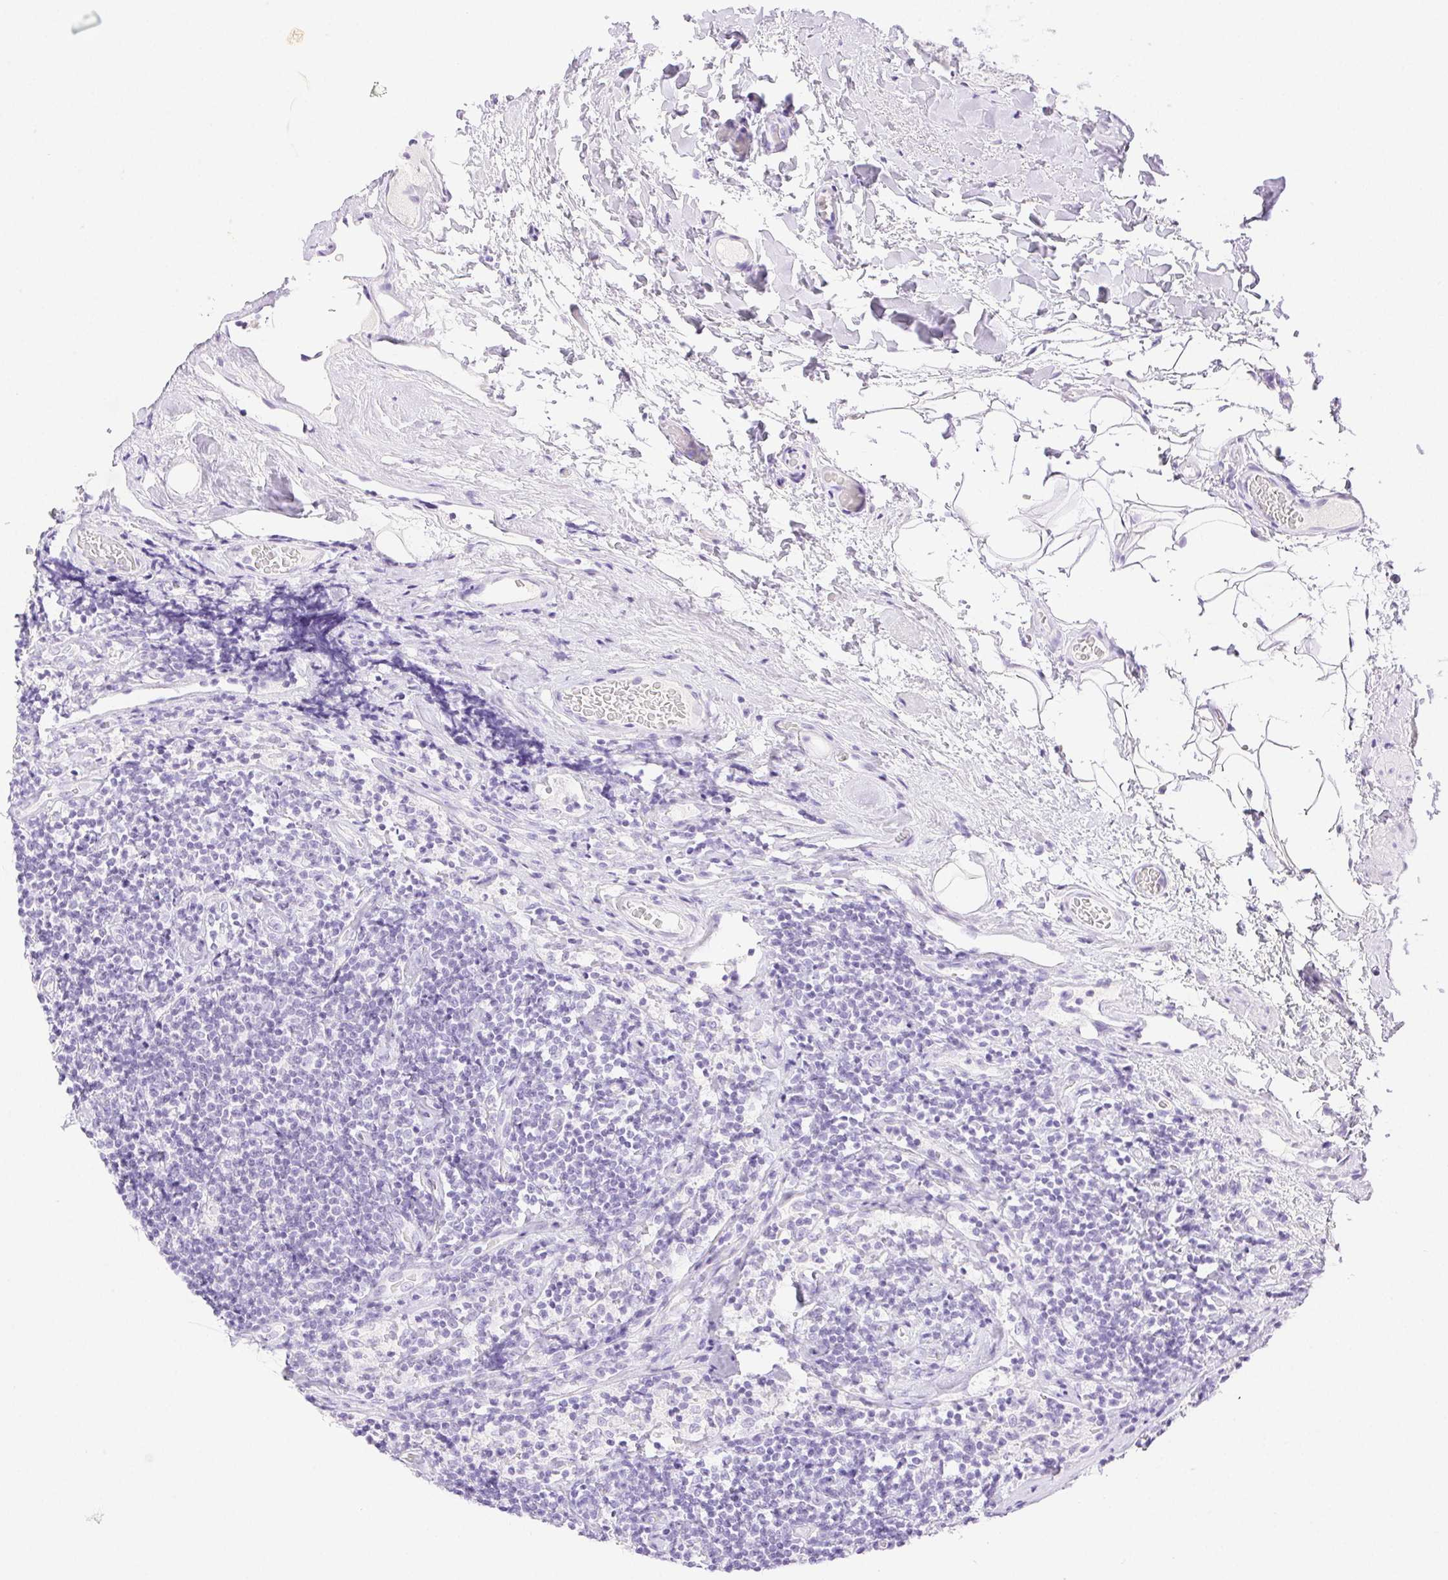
{"staining": {"intensity": "negative", "quantity": "none", "location": "none"}, "tissue": "lymphoma", "cell_type": "Tumor cells", "image_type": "cancer", "snomed": [{"axis": "morphology", "description": "Malignant lymphoma, non-Hodgkin's type, Low grade"}, {"axis": "topography", "description": "Lymph node"}], "caption": "Human low-grade malignant lymphoma, non-Hodgkin's type stained for a protein using immunohistochemistry (IHC) displays no positivity in tumor cells.", "gene": "SPACA4", "patient": {"sex": "male", "age": 81}}